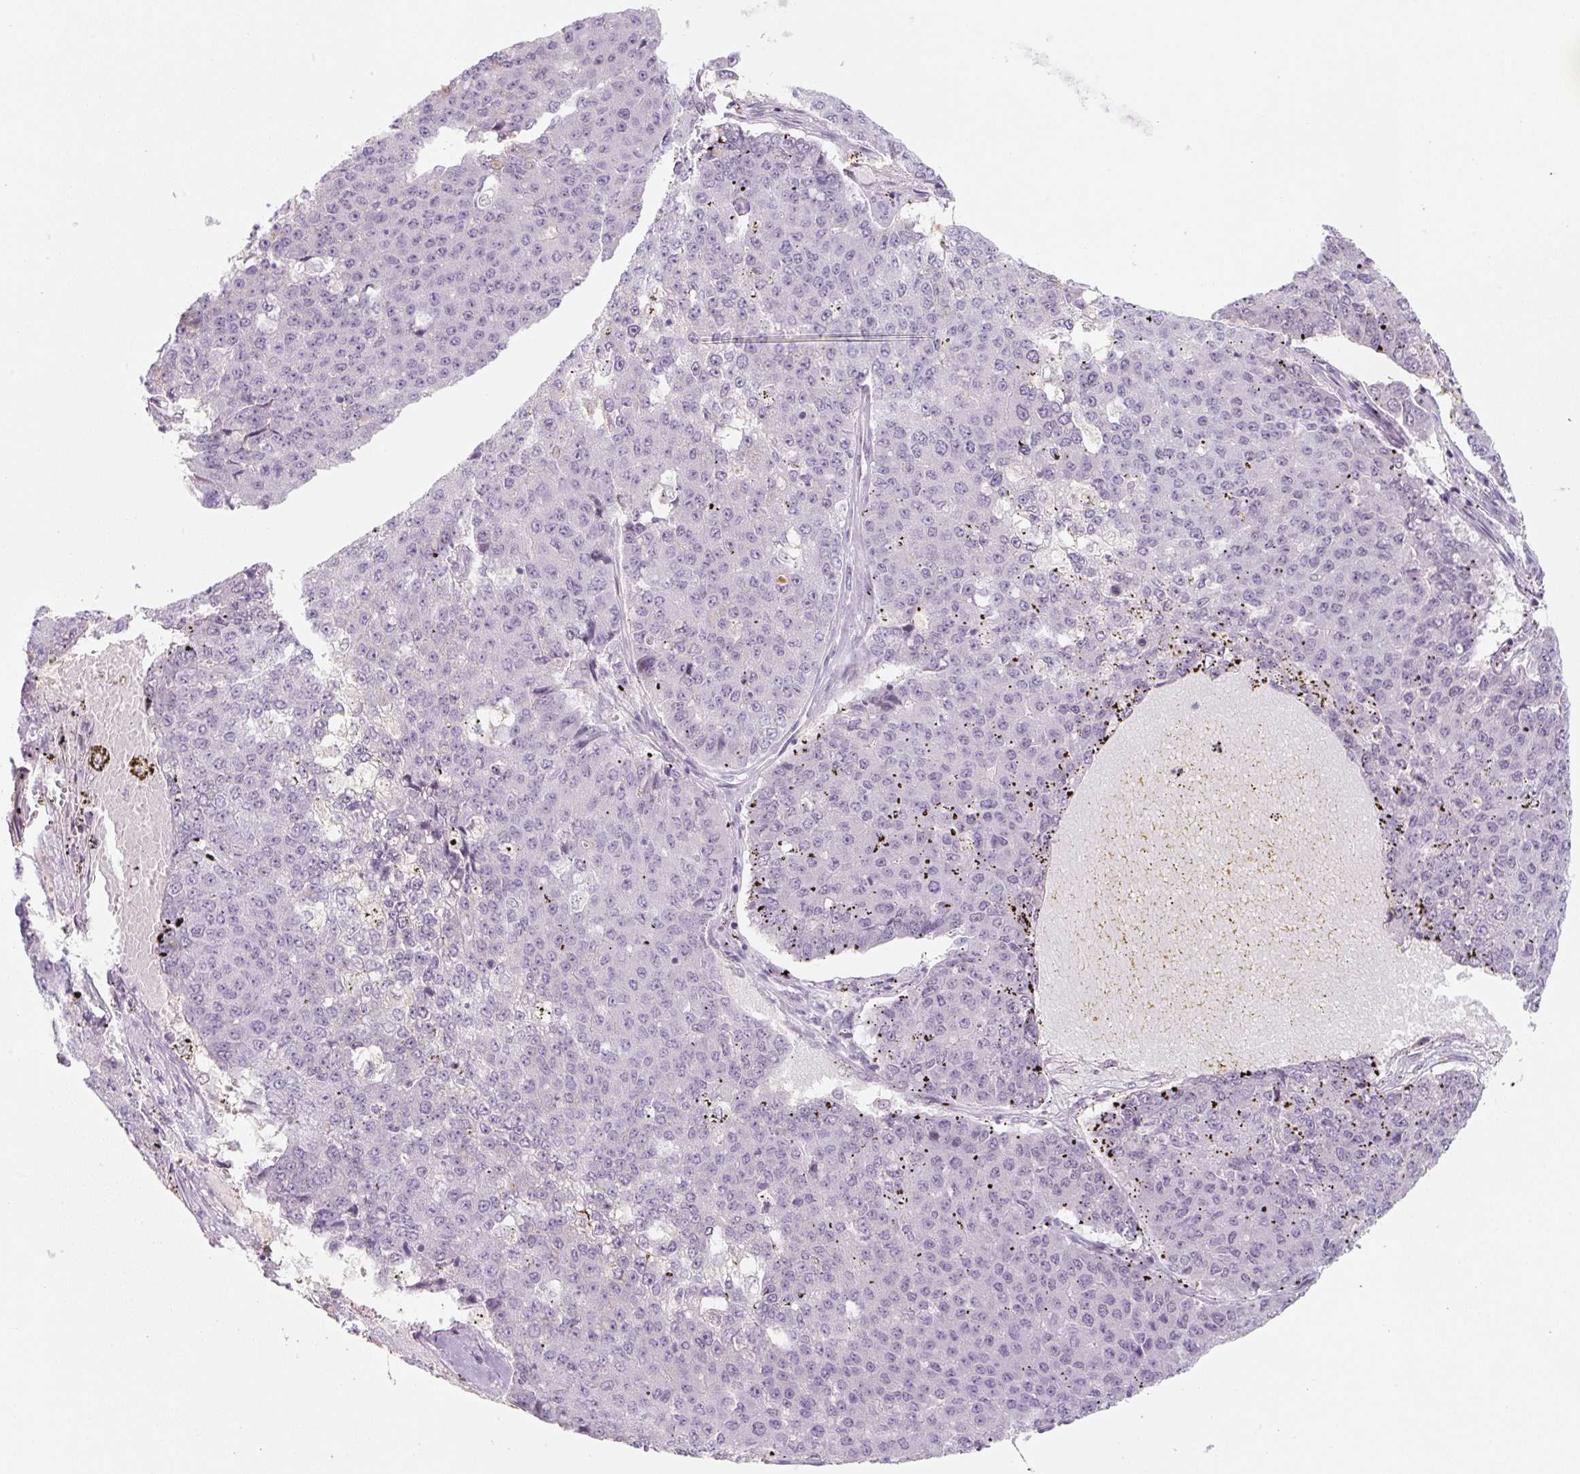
{"staining": {"intensity": "negative", "quantity": "none", "location": "none"}, "tissue": "pancreatic cancer", "cell_type": "Tumor cells", "image_type": "cancer", "snomed": [{"axis": "morphology", "description": "Adenocarcinoma, NOS"}, {"axis": "topography", "description": "Pancreas"}], "caption": "Immunohistochemistry (IHC) histopathology image of adenocarcinoma (pancreatic) stained for a protein (brown), which displays no staining in tumor cells.", "gene": "PRM1", "patient": {"sex": "male", "age": 50}}